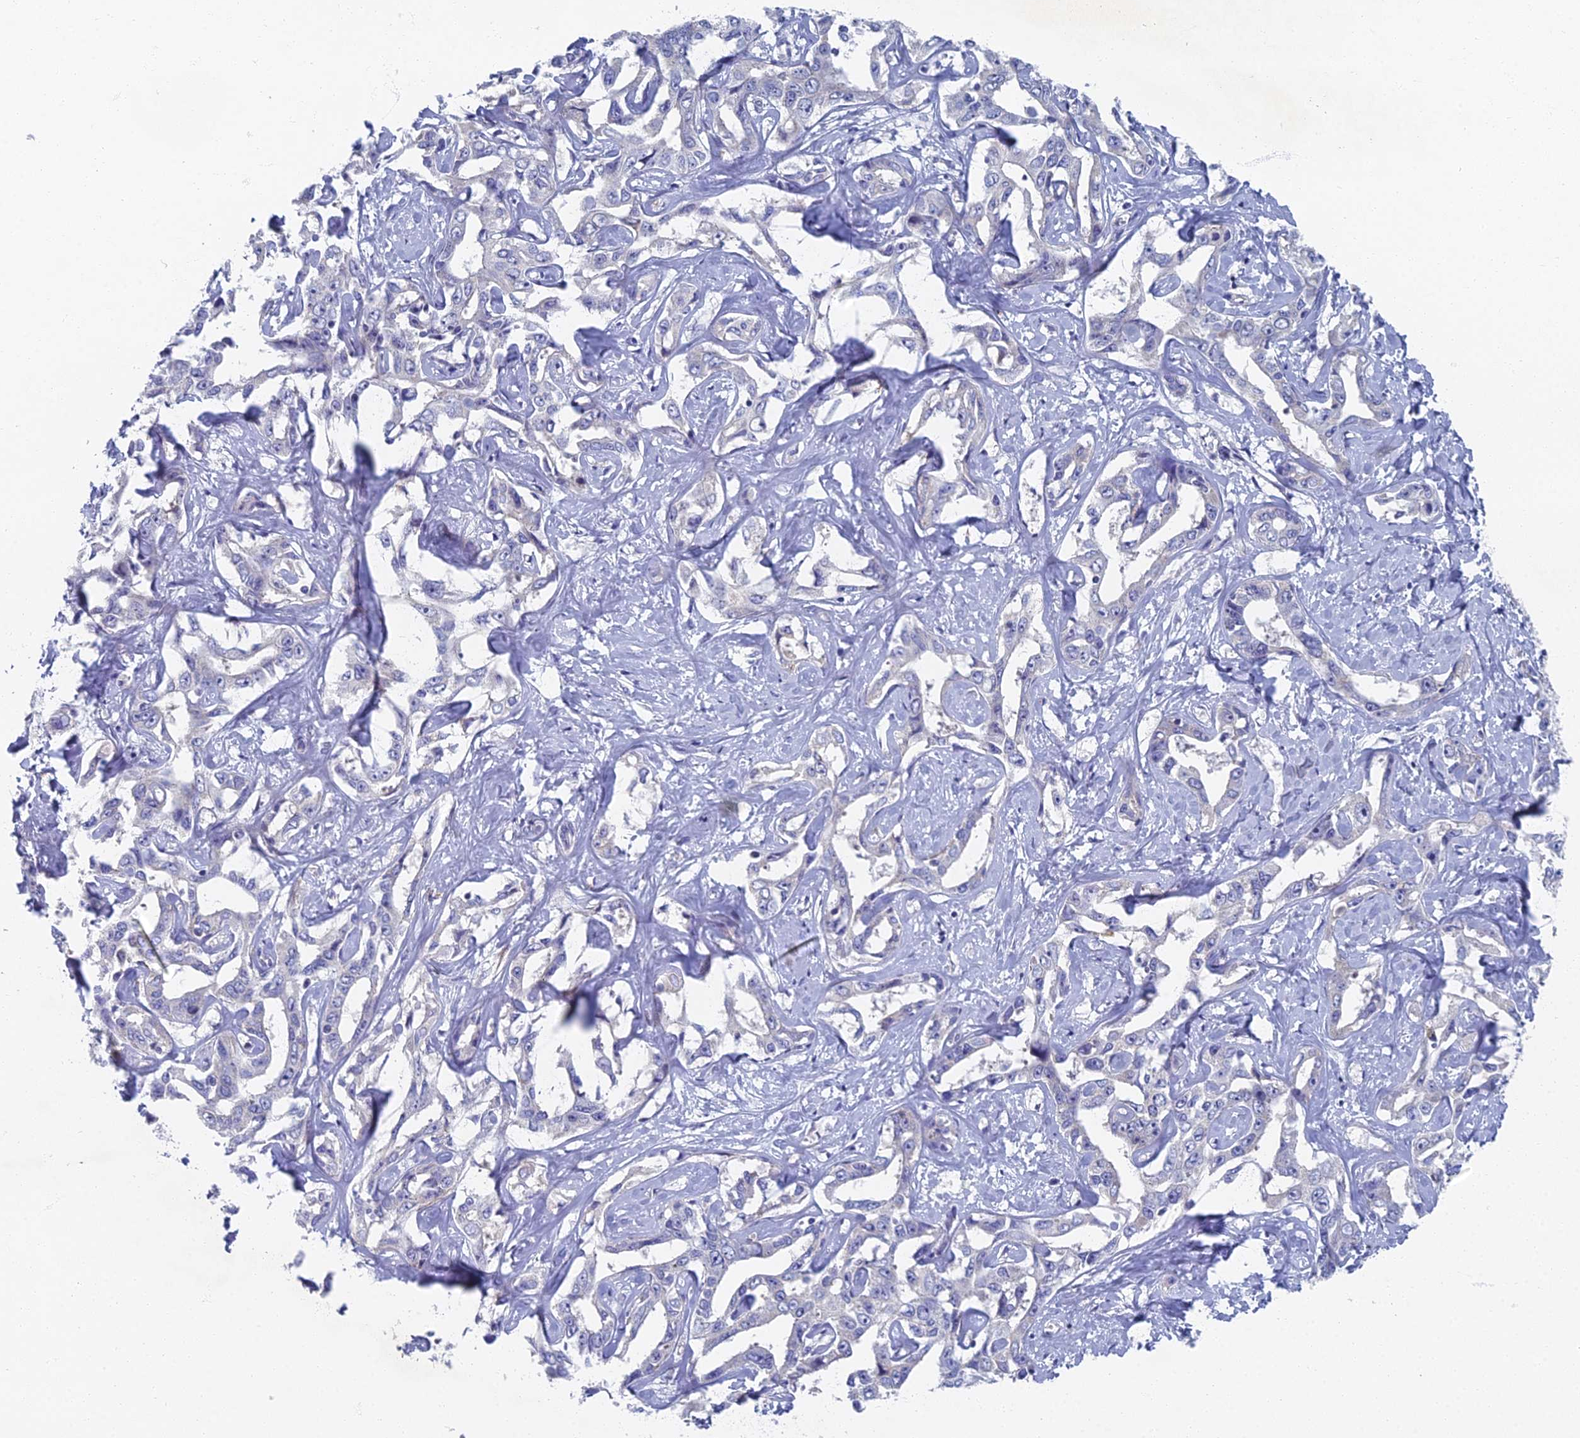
{"staining": {"intensity": "negative", "quantity": "none", "location": "none"}, "tissue": "liver cancer", "cell_type": "Tumor cells", "image_type": "cancer", "snomed": [{"axis": "morphology", "description": "Cholangiocarcinoma"}, {"axis": "topography", "description": "Liver"}], "caption": "Liver cholangiocarcinoma was stained to show a protein in brown. There is no significant staining in tumor cells. (DAB (3,3'-diaminobenzidine) immunohistochemistry (IHC) visualized using brightfield microscopy, high magnification).", "gene": "SPIN4", "patient": {"sex": "male", "age": 59}}